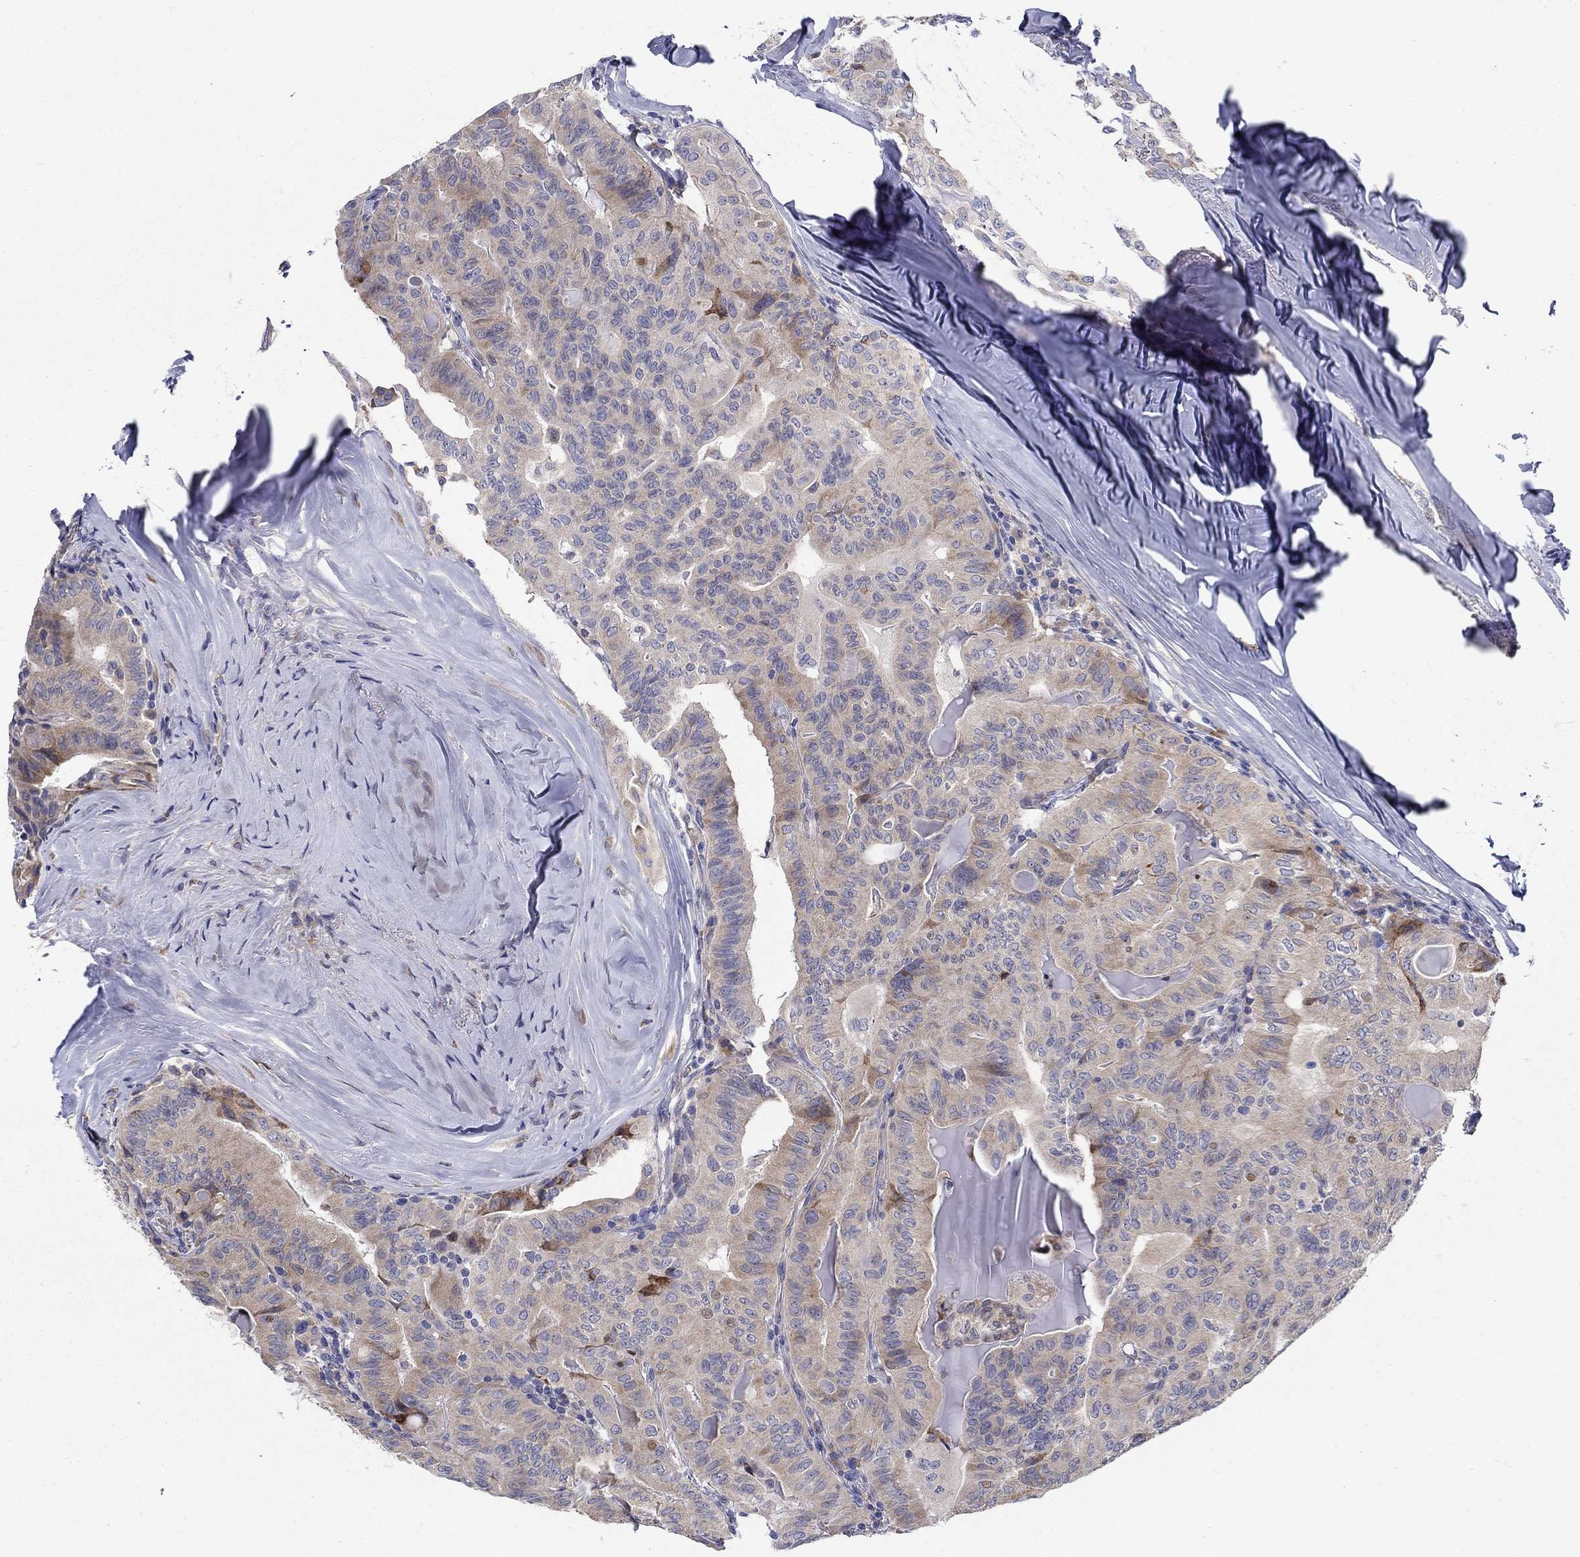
{"staining": {"intensity": "moderate", "quantity": "25%-75%", "location": "cytoplasmic/membranous"}, "tissue": "thyroid cancer", "cell_type": "Tumor cells", "image_type": "cancer", "snomed": [{"axis": "morphology", "description": "Papillary adenocarcinoma, NOS"}, {"axis": "topography", "description": "Thyroid gland"}], "caption": "Immunohistochemistry (IHC) (DAB (3,3'-diaminobenzidine)) staining of human thyroid papillary adenocarcinoma shows moderate cytoplasmic/membranous protein staining in approximately 25%-75% of tumor cells.", "gene": "QRFPR", "patient": {"sex": "female", "age": 68}}